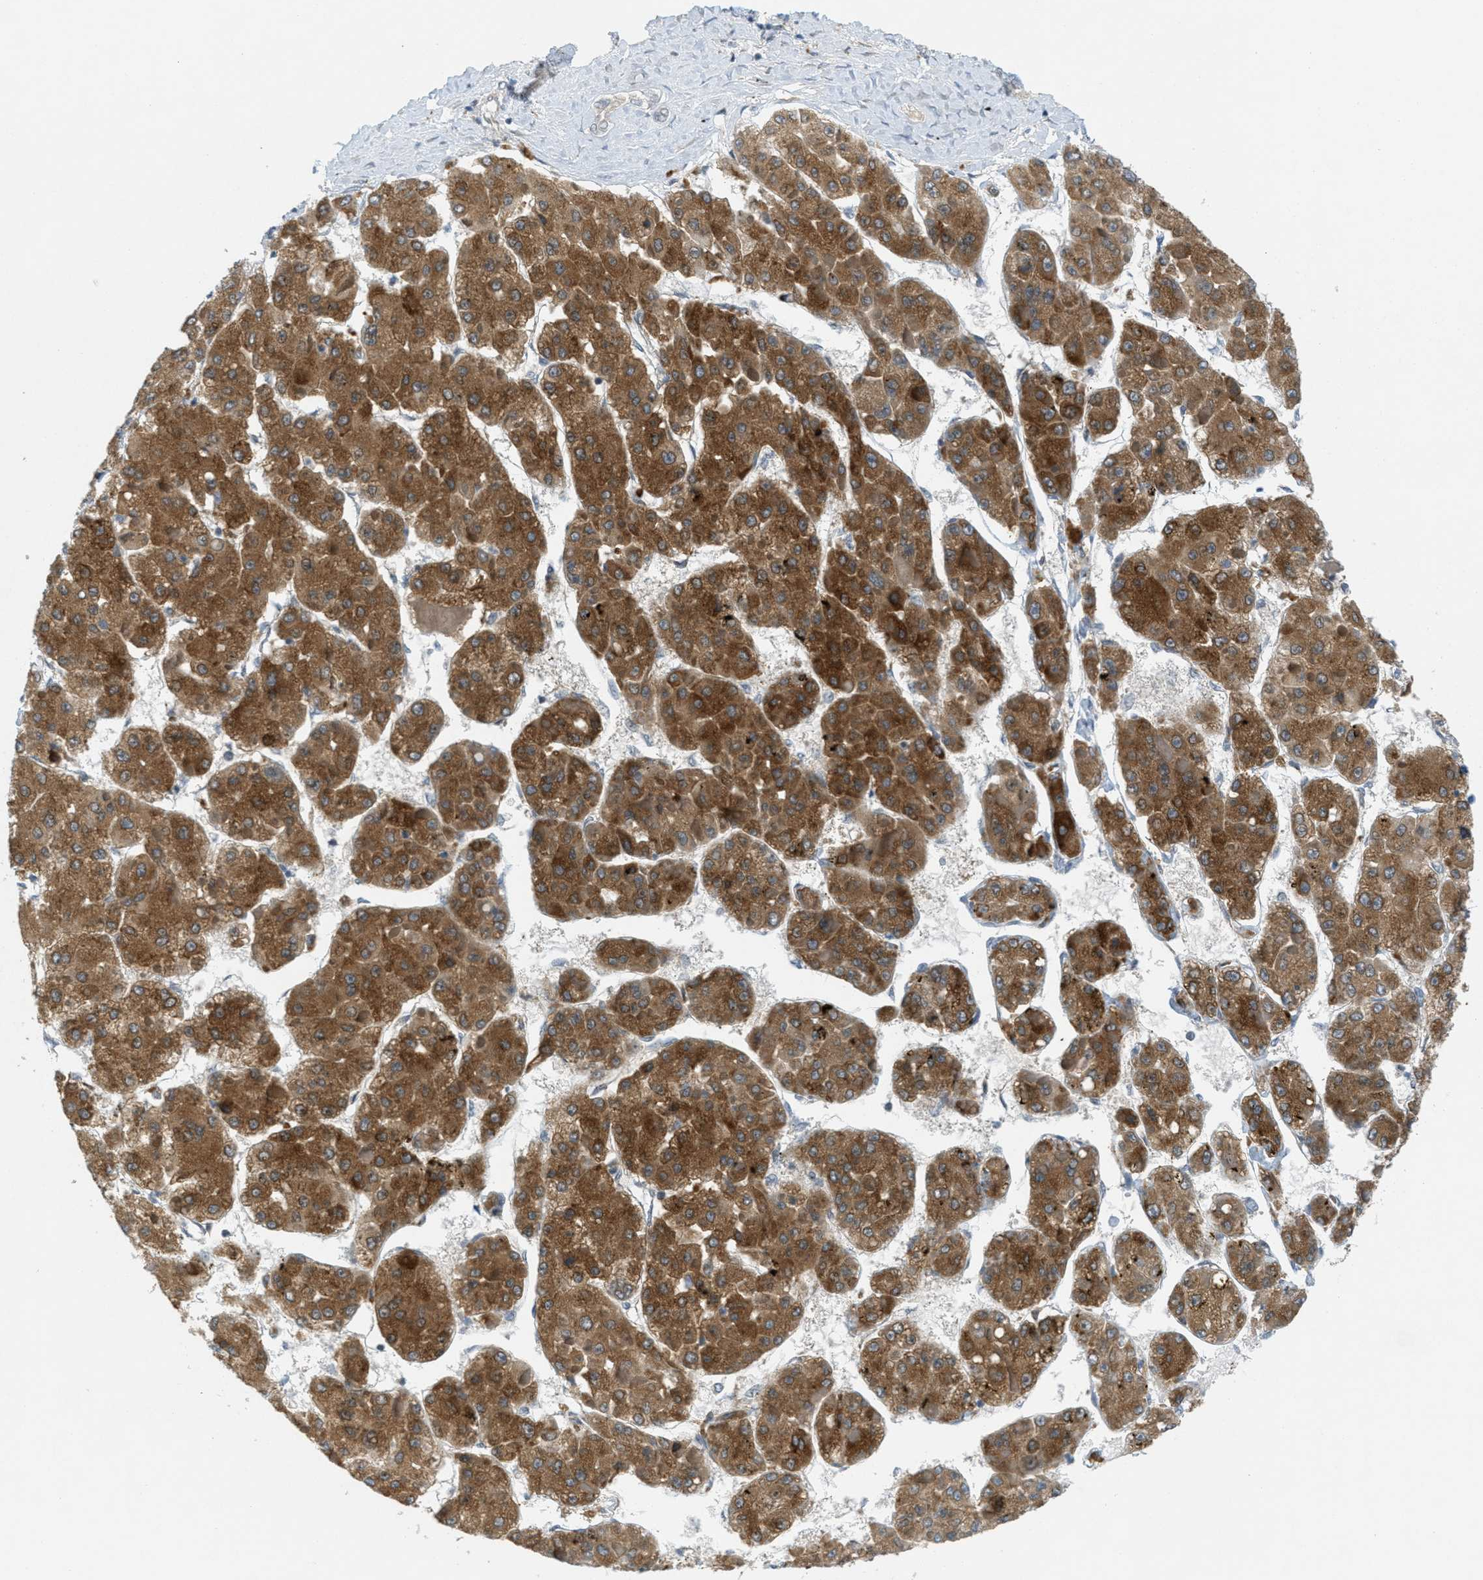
{"staining": {"intensity": "strong", "quantity": ">75%", "location": "cytoplasmic/membranous"}, "tissue": "liver cancer", "cell_type": "Tumor cells", "image_type": "cancer", "snomed": [{"axis": "morphology", "description": "Carcinoma, Hepatocellular, NOS"}, {"axis": "topography", "description": "Liver"}], "caption": "Liver cancer stained with a brown dye displays strong cytoplasmic/membranous positive staining in about >75% of tumor cells.", "gene": "SIGMAR1", "patient": {"sex": "female", "age": 73}}